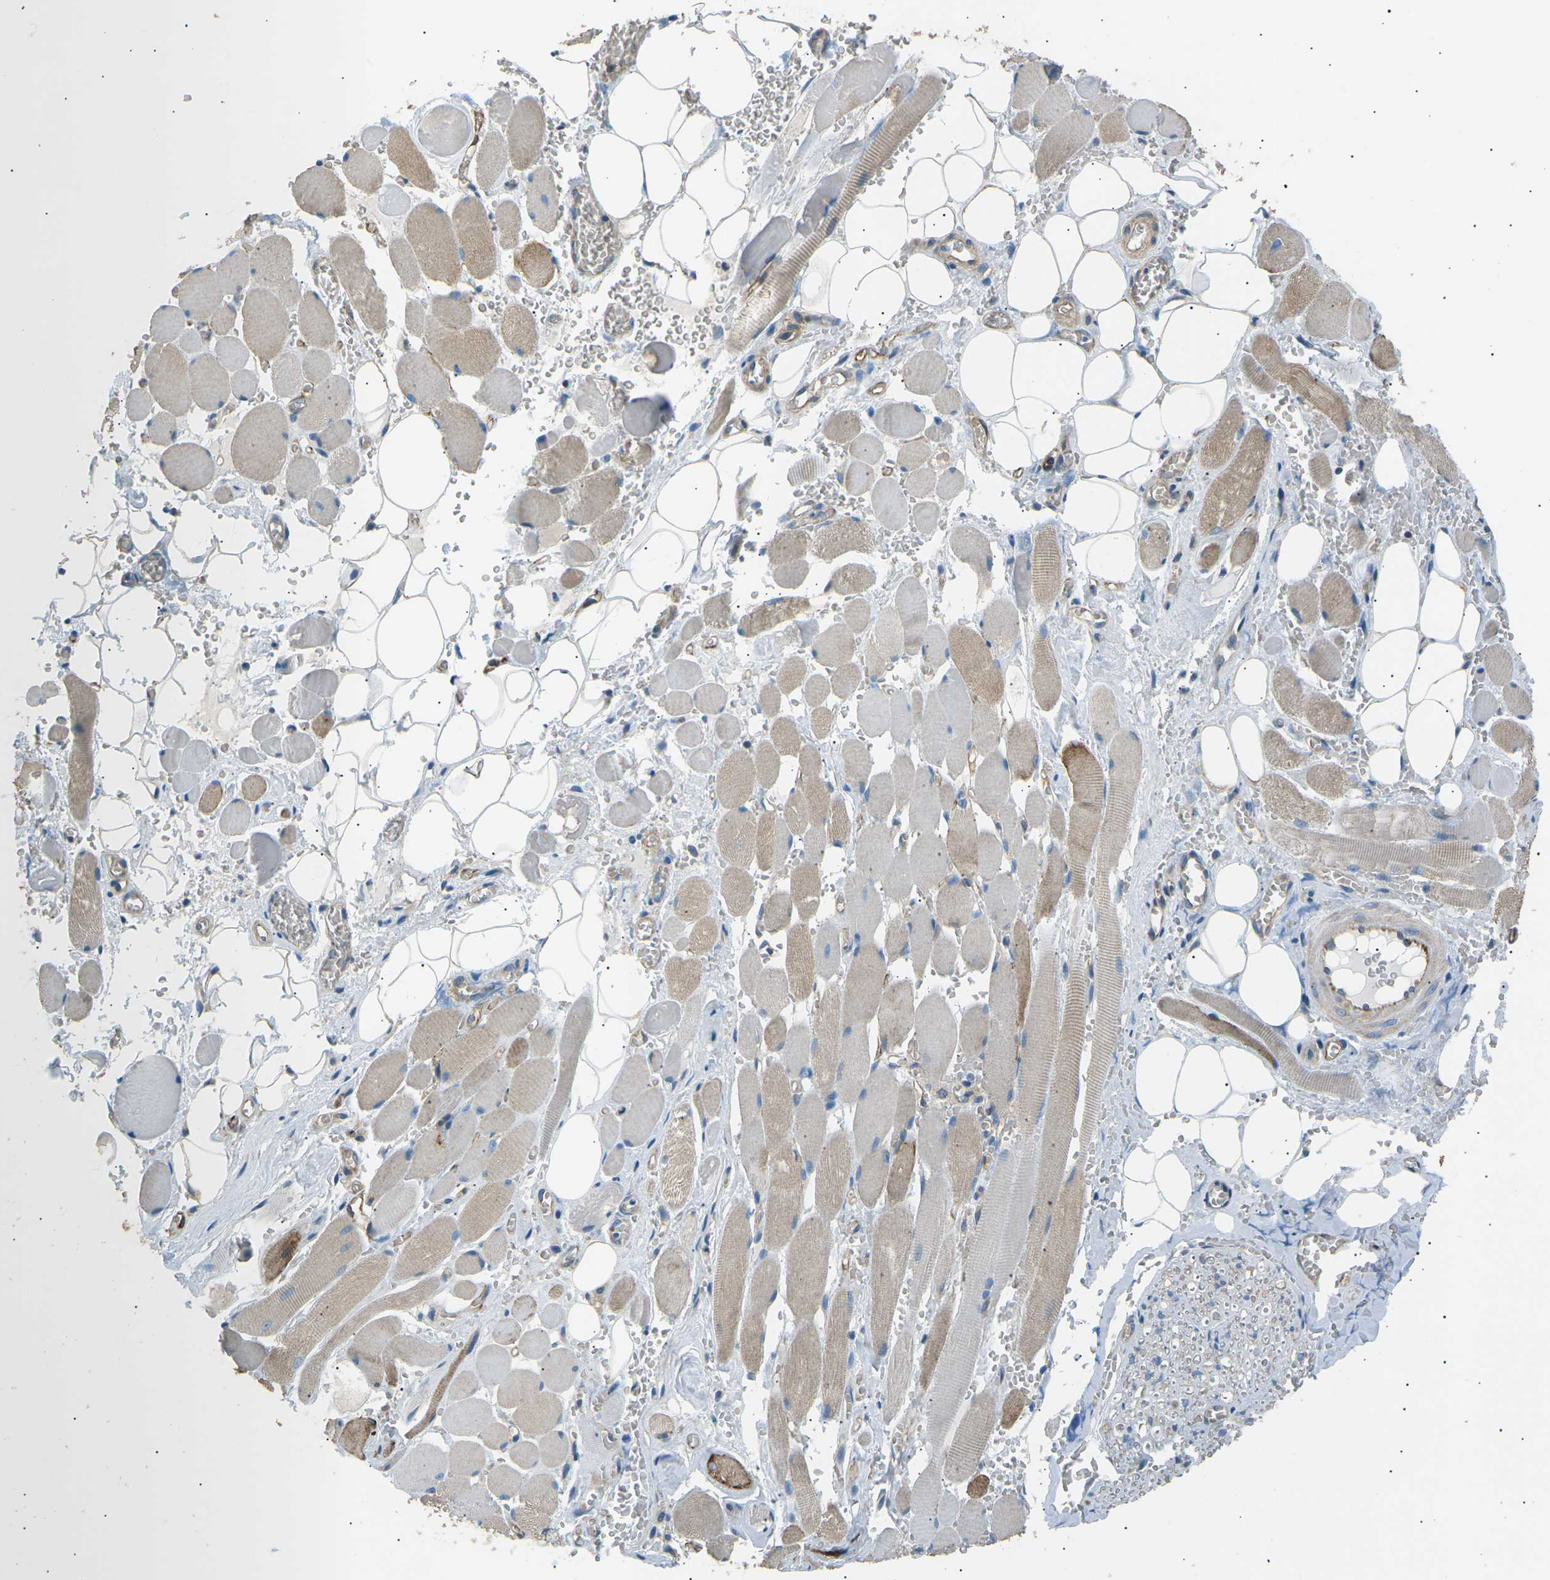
{"staining": {"intensity": "weak", "quantity": ">75%", "location": "cytoplasmic/membranous"}, "tissue": "adipose tissue", "cell_type": "Adipocytes", "image_type": "normal", "snomed": [{"axis": "morphology", "description": "Squamous cell carcinoma, NOS"}, {"axis": "topography", "description": "Oral tissue"}, {"axis": "topography", "description": "Head-Neck"}], "caption": "Immunohistochemistry (IHC) staining of benign adipose tissue, which demonstrates low levels of weak cytoplasmic/membranous staining in about >75% of adipocytes indicating weak cytoplasmic/membranous protein staining. The staining was performed using DAB (brown) for protein detection and nuclei were counterstained in hematoxylin (blue).", "gene": "SLK", "patient": {"sex": "female", "age": 50}}